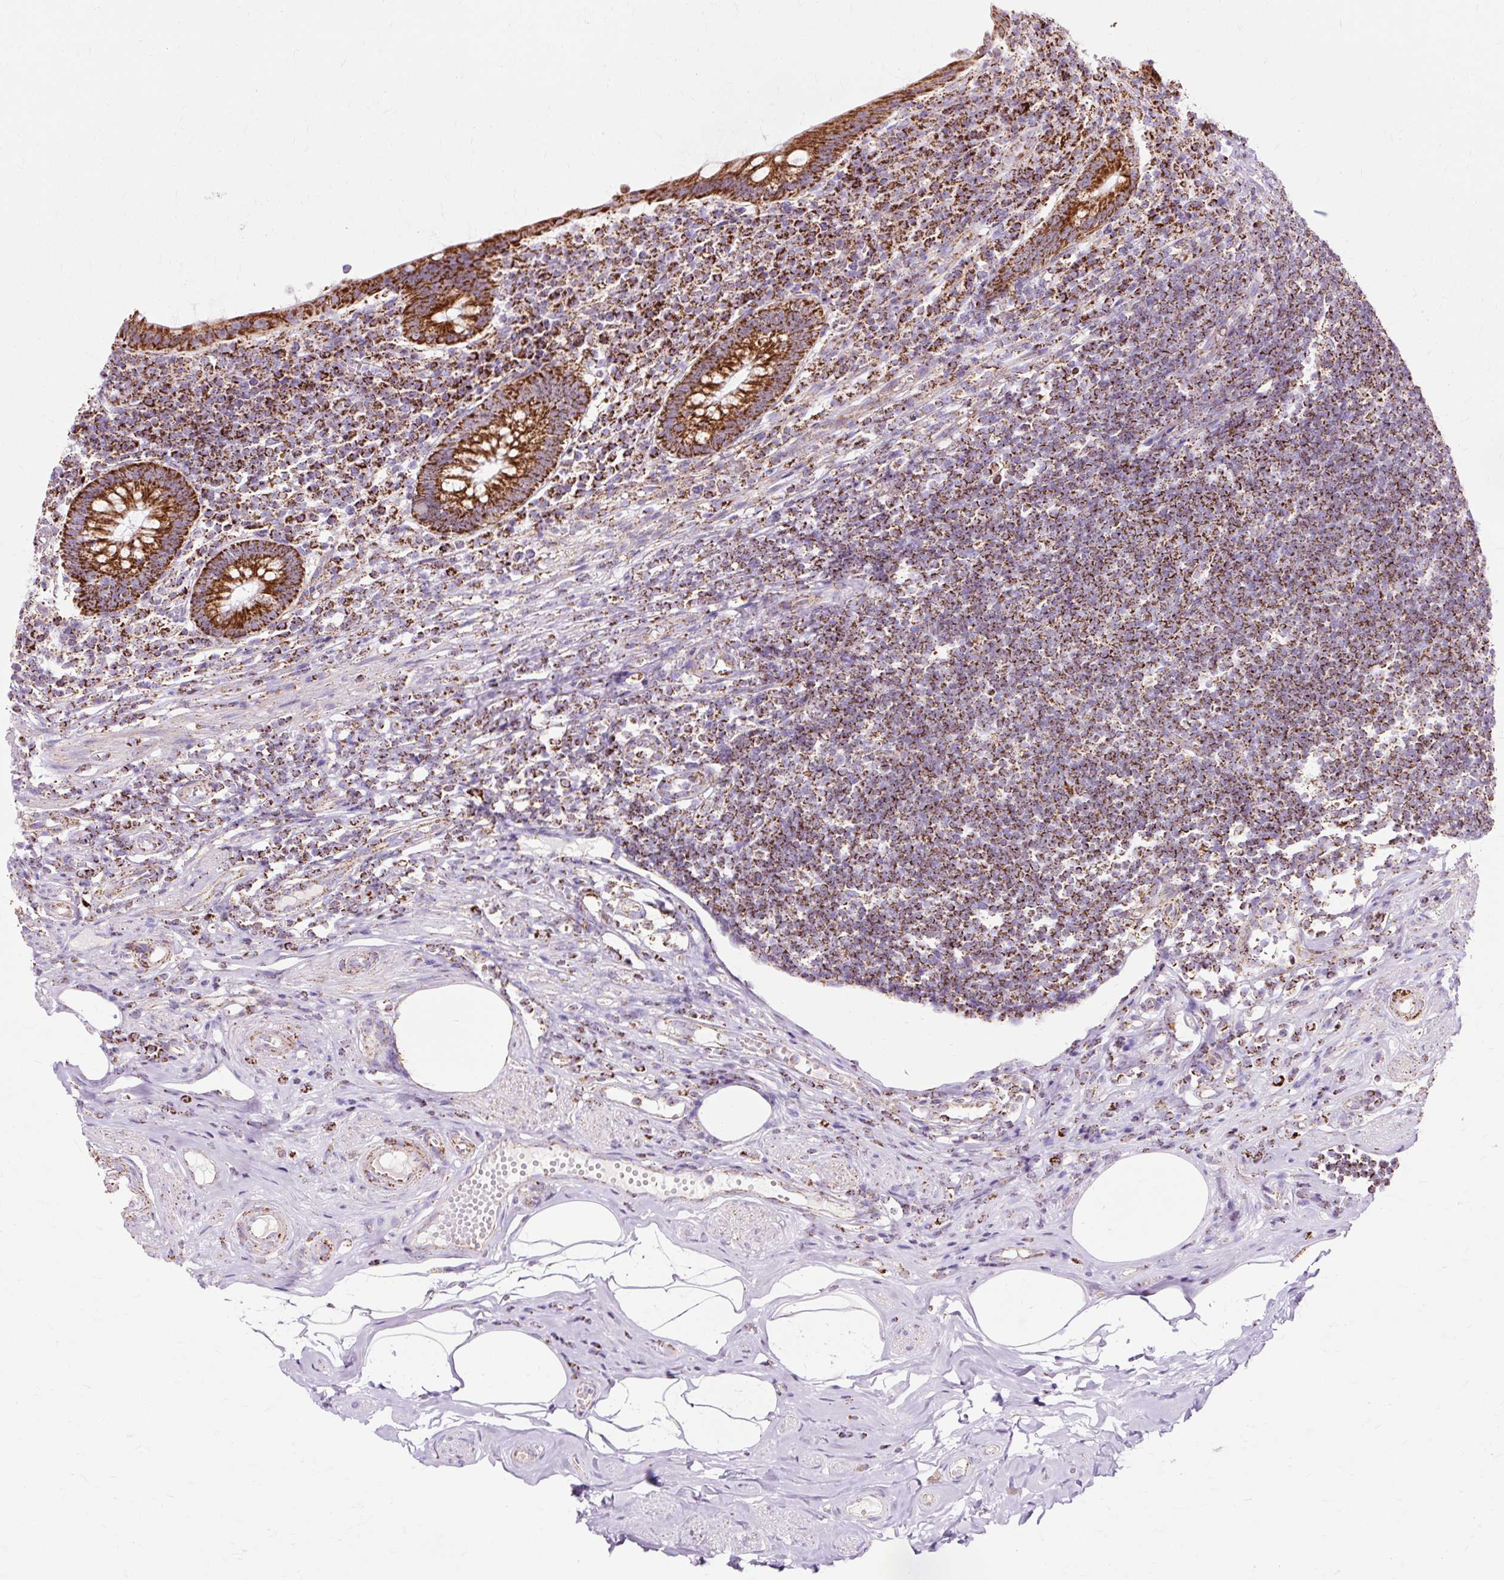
{"staining": {"intensity": "strong", "quantity": ">75%", "location": "cytoplasmic/membranous"}, "tissue": "appendix", "cell_type": "Glandular cells", "image_type": "normal", "snomed": [{"axis": "morphology", "description": "Normal tissue, NOS"}, {"axis": "topography", "description": "Appendix"}], "caption": "Normal appendix demonstrates strong cytoplasmic/membranous staining in about >75% of glandular cells, visualized by immunohistochemistry. (DAB (3,3'-diaminobenzidine) IHC, brown staining for protein, blue staining for nuclei).", "gene": "DLAT", "patient": {"sex": "female", "age": 56}}